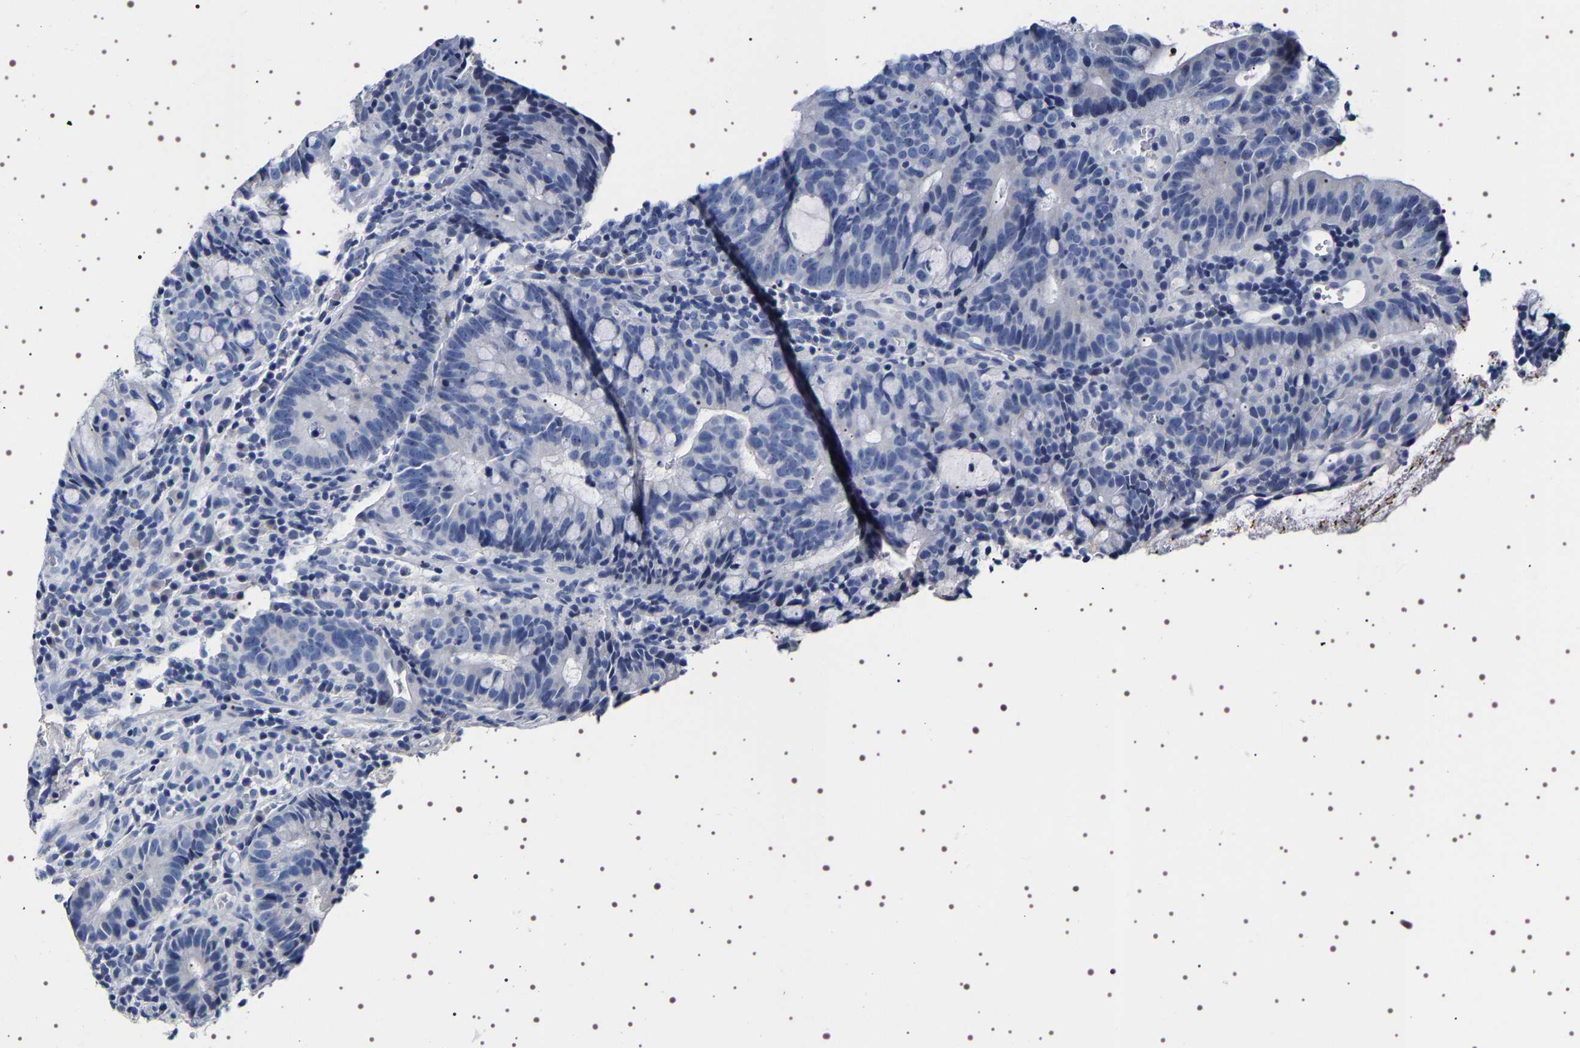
{"staining": {"intensity": "negative", "quantity": "none", "location": "none"}, "tissue": "colorectal cancer", "cell_type": "Tumor cells", "image_type": "cancer", "snomed": [{"axis": "morphology", "description": "Adenocarcinoma, NOS"}, {"axis": "topography", "description": "Colon"}], "caption": "The immunohistochemistry (IHC) histopathology image has no significant positivity in tumor cells of colorectal adenocarcinoma tissue.", "gene": "UBQLN3", "patient": {"sex": "female", "age": 66}}